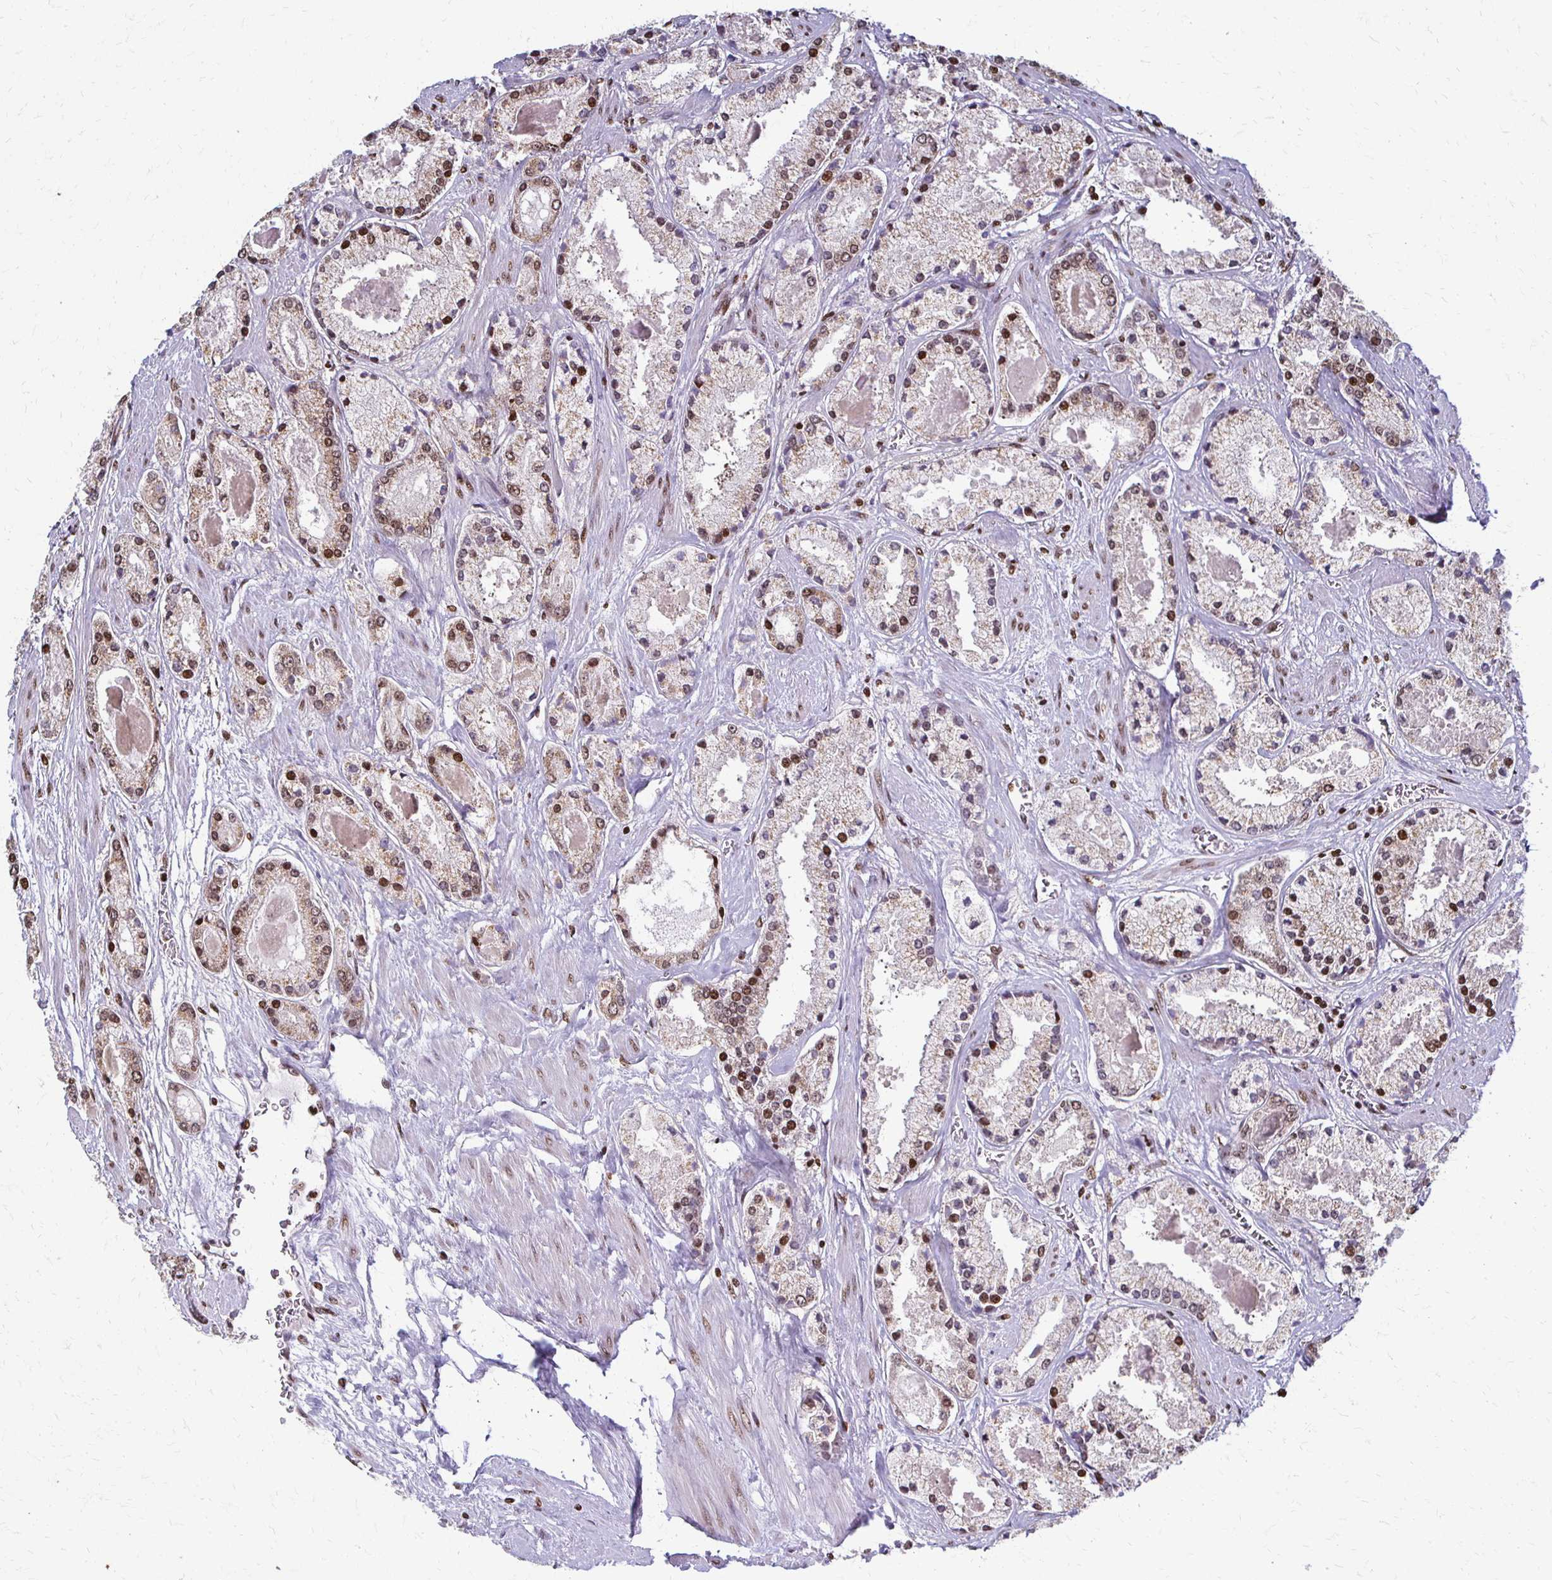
{"staining": {"intensity": "moderate", "quantity": ">75%", "location": "nuclear"}, "tissue": "prostate cancer", "cell_type": "Tumor cells", "image_type": "cancer", "snomed": [{"axis": "morphology", "description": "Adenocarcinoma, High grade"}, {"axis": "topography", "description": "Prostate"}], "caption": "Prostate cancer stained for a protein (brown) shows moderate nuclear positive staining in about >75% of tumor cells.", "gene": "HOXA9", "patient": {"sex": "male", "age": 67}}